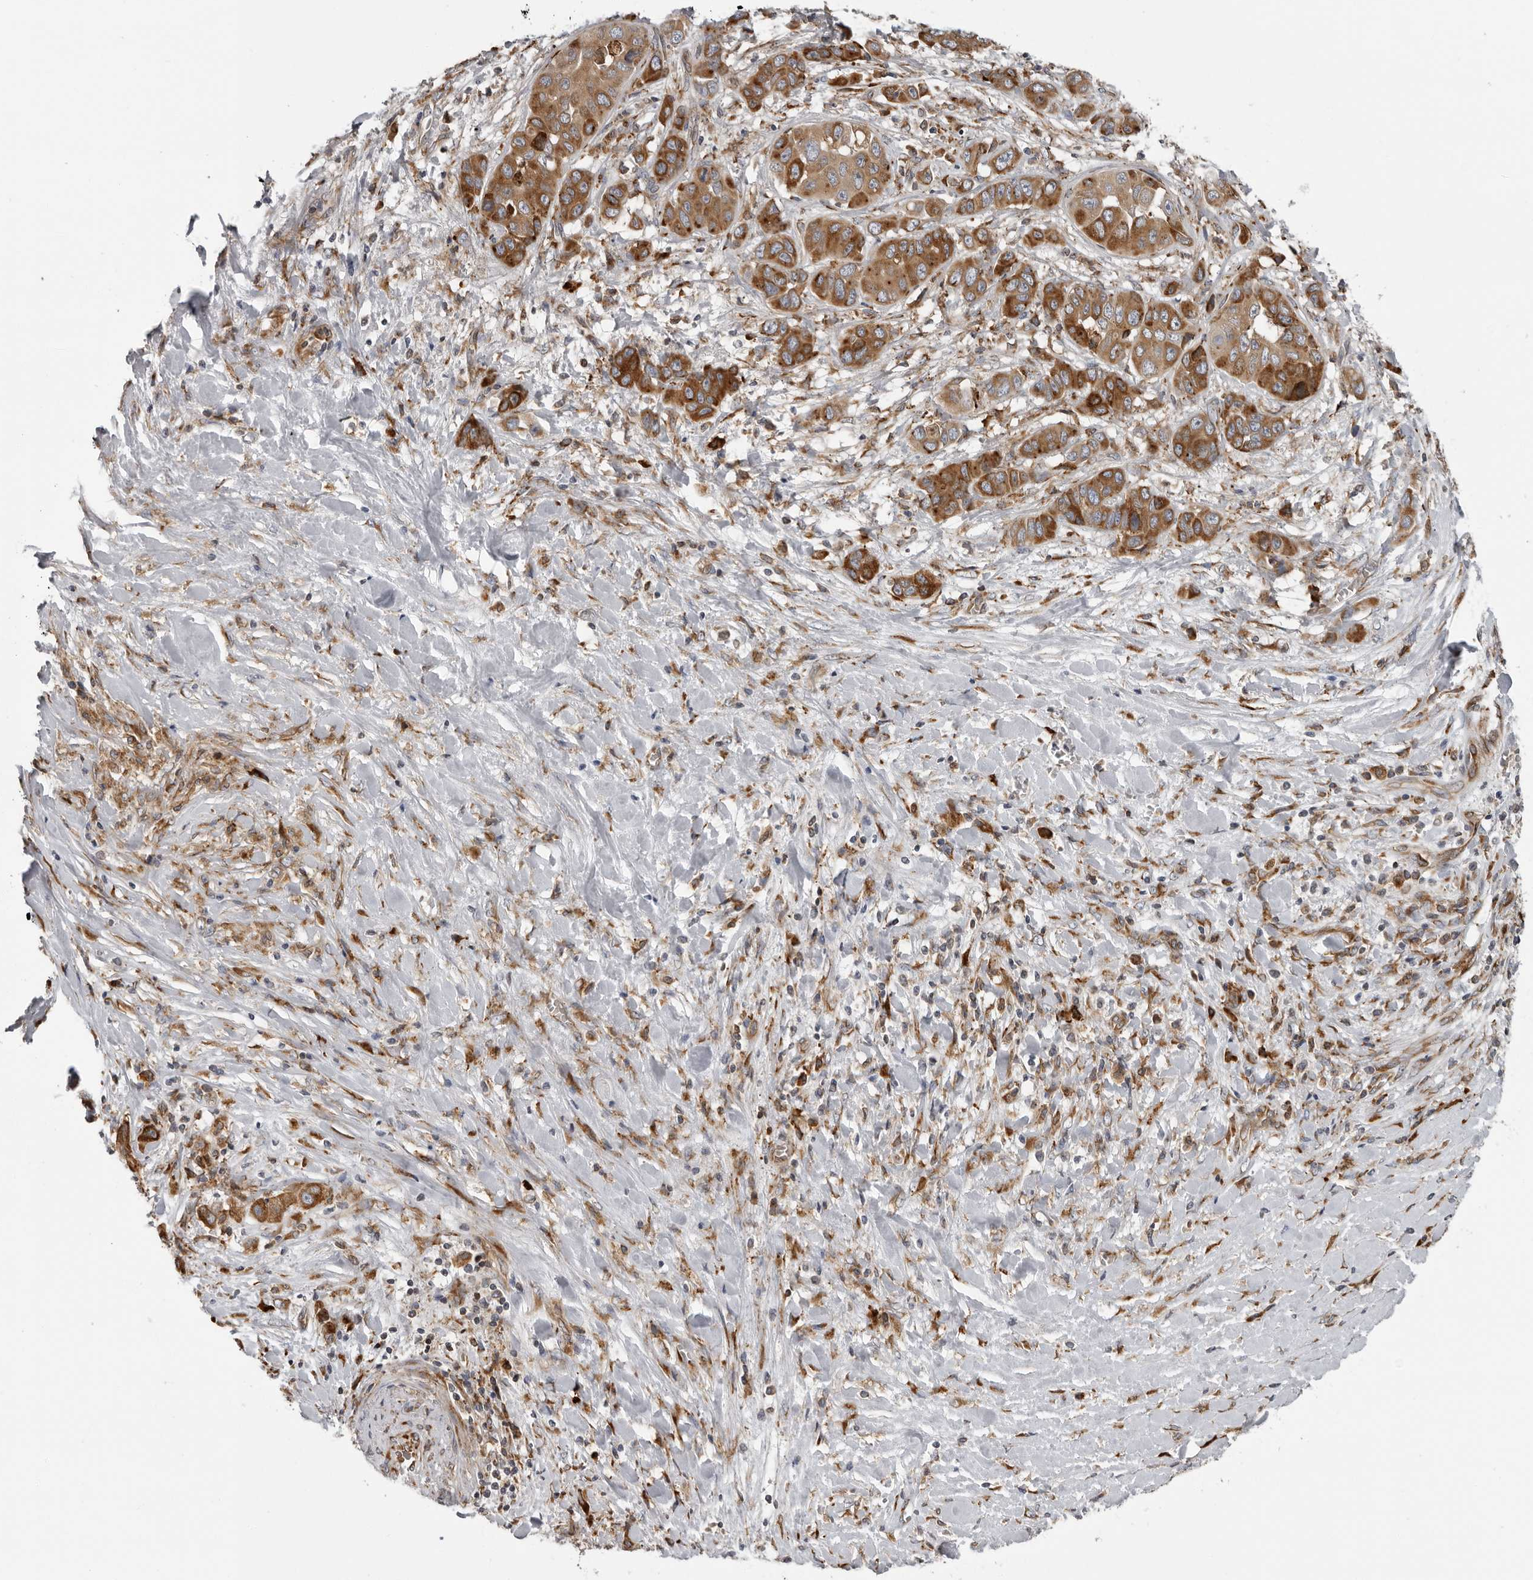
{"staining": {"intensity": "strong", "quantity": ">75%", "location": "cytoplasmic/membranous"}, "tissue": "liver cancer", "cell_type": "Tumor cells", "image_type": "cancer", "snomed": [{"axis": "morphology", "description": "Cholangiocarcinoma"}, {"axis": "topography", "description": "Liver"}], "caption": "Immunohistochemistry (IHC) staining of liver cancer, which reveals high levels of strong cytoplasmic/membranous positivity in approximately >75% of tumor cells indicating strong cytoplasmic/membranous protein positivity. The staining was performed using DAB (brown) for protein detection and nuclei were counterstained in hematoxylin (blue).", "gene": "ALPK2", "patient": {"sex": "female", "age": 52}}